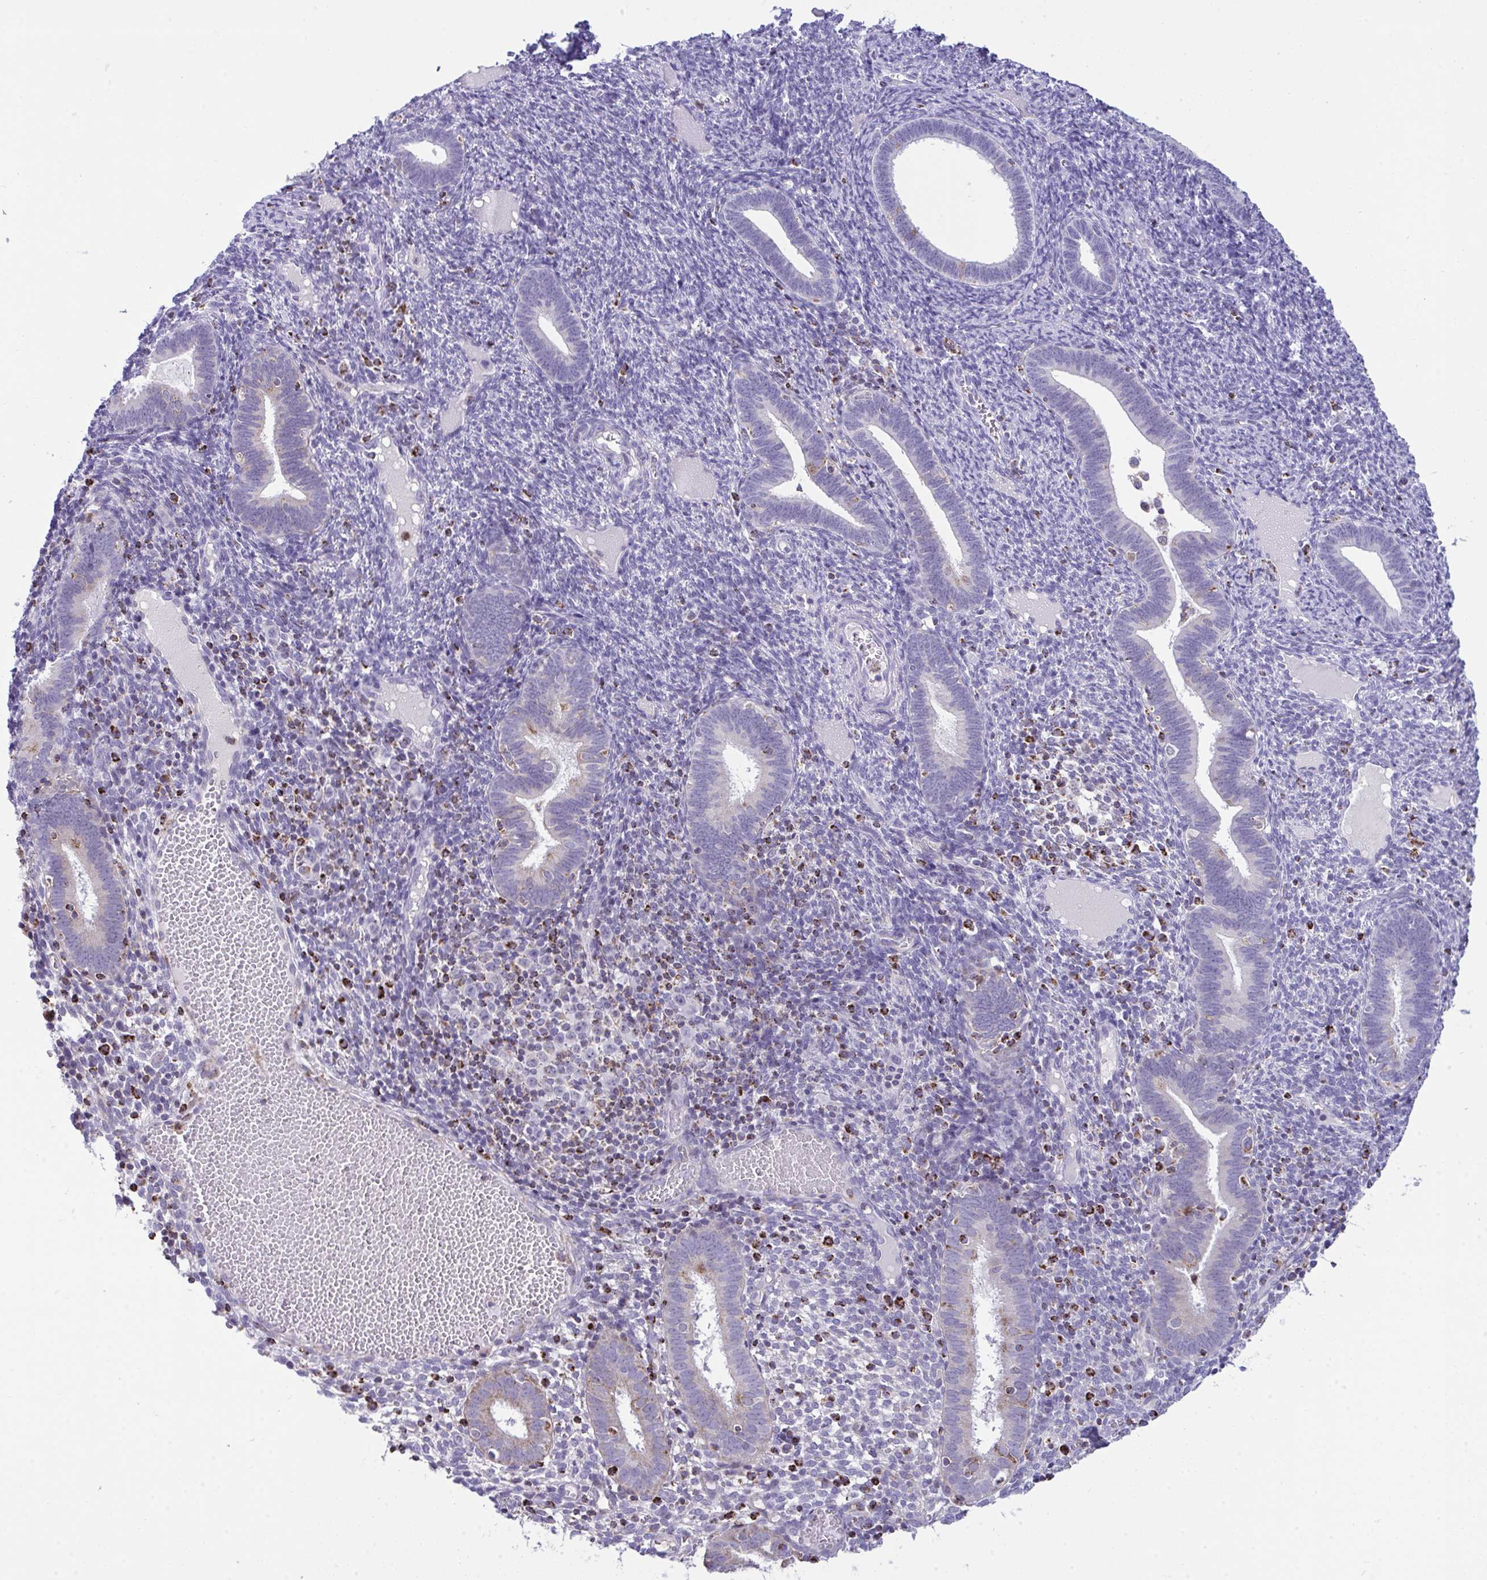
{"staining": {"intensity": "negative", "quantity": "none", "location": "none"}, "tissue": "endometrium", "cell_type": "Cells in endometrial stroma", "image_type": "normal", "snomed": [{"axis": "morphology", "description": "Normal tissue, NOS"}, {"axis": "topography", "description": "Endometrium"}], "caption": "Photomicrograph shows no protein positivity in cells in endometrial stroma of benign endometrium.", "gene": "PLA2G12B", "patient": {"sex": "female", "age": 41}}